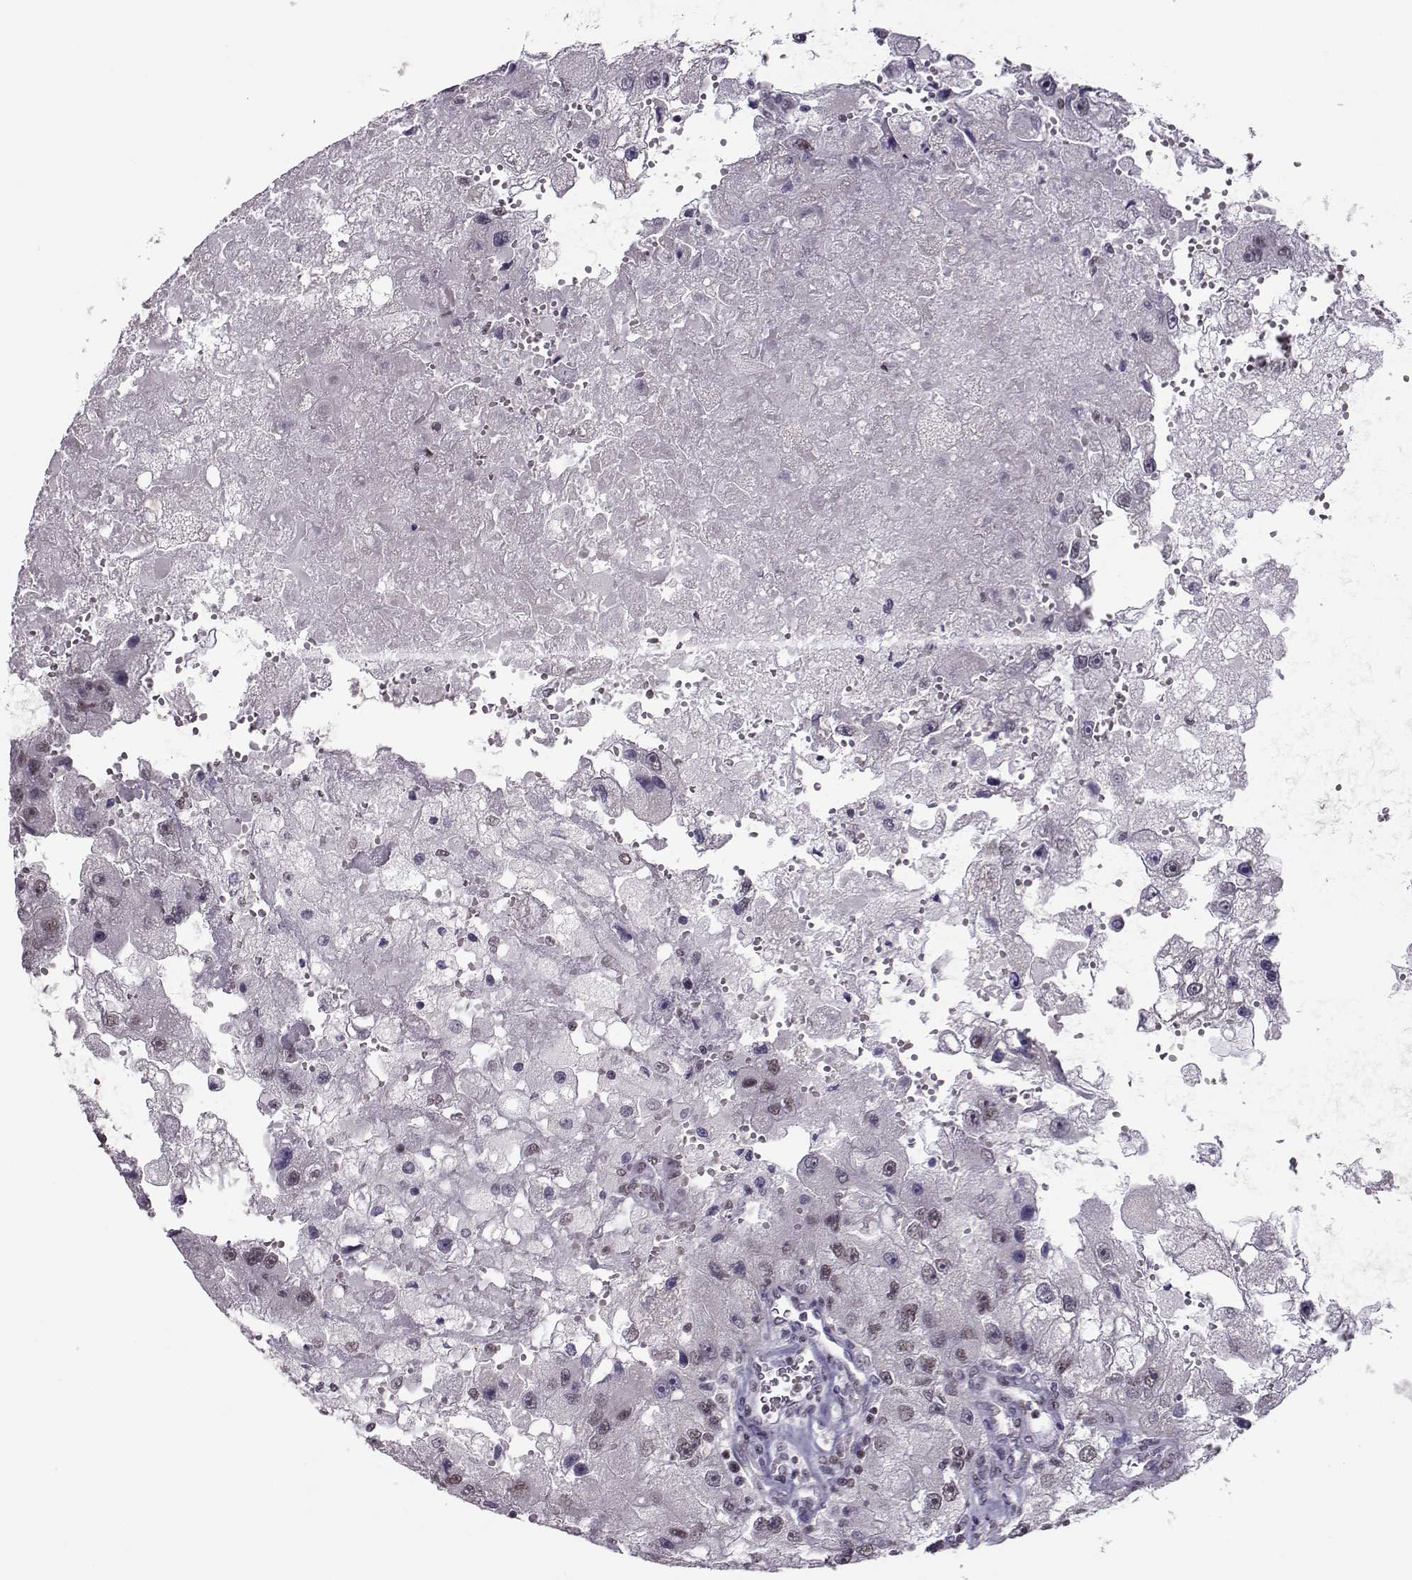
{"staining": {"intensity": "weak", "quantity": "25%-75%", "location": "nuclear"}, "tissue": "renal cancer", "cell_type": "Tumor cells", "image_type": "cancer", "snomed": [{"axis": "morphology", "description": "Adenocarcinoma, NOS"}, {"axis": "topography", "description": "Kidney"}], "caption": "Renal cancer tissue exhibits weak nuclear staining in about 25%-75% of tumor cells (DAB (3,3'-diaminobenzidine) IHC, brown staining for protein, blue staining for nuclei).", "gene": "LIN28A", "patient": {"sex": "male", "age": 63}}